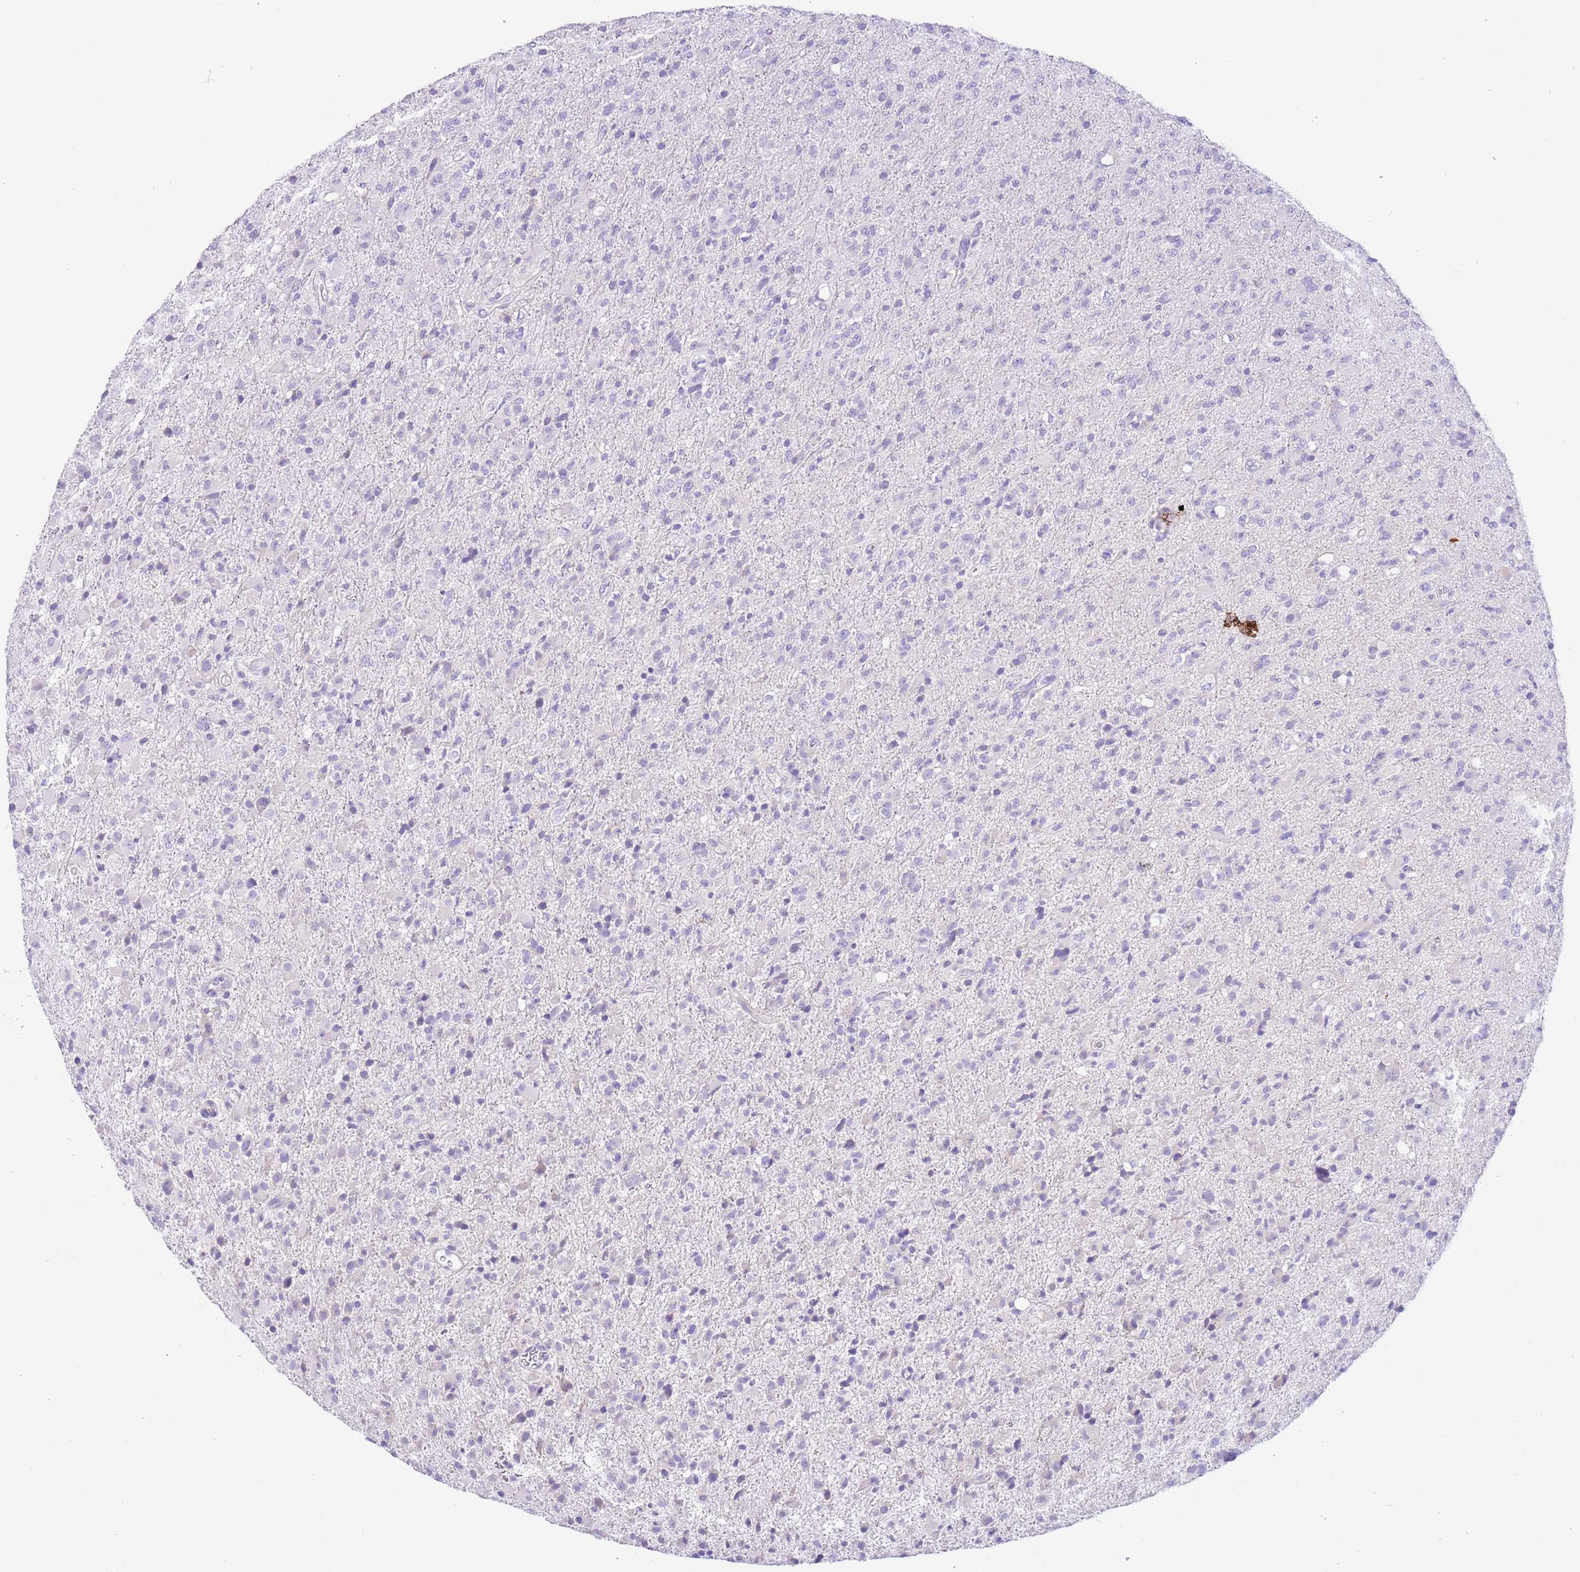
{"staining": {"intensity": "negative", "quantity": "none", "location": "none"}, "tissue": "glioma", "cell_type": "Tumor cells", "image_type": "cancer", "snomed": [{"axis": "morphology", "description": "Glioma, malignant, Low grade"}, {"axis": "topography", "description": "Brain"}], "caption": "Immunohistochemistry (IHC) image of neoplastic tissue: human glioma stained with DAB (3,3'-diaminobenzidine) demonstrates no significant protein positivity in tumor cells. (IHC, brightfield microscopy, high magnification).", "gene": "R3HDM4", "patient": {"sex": "male", "age": 65}}